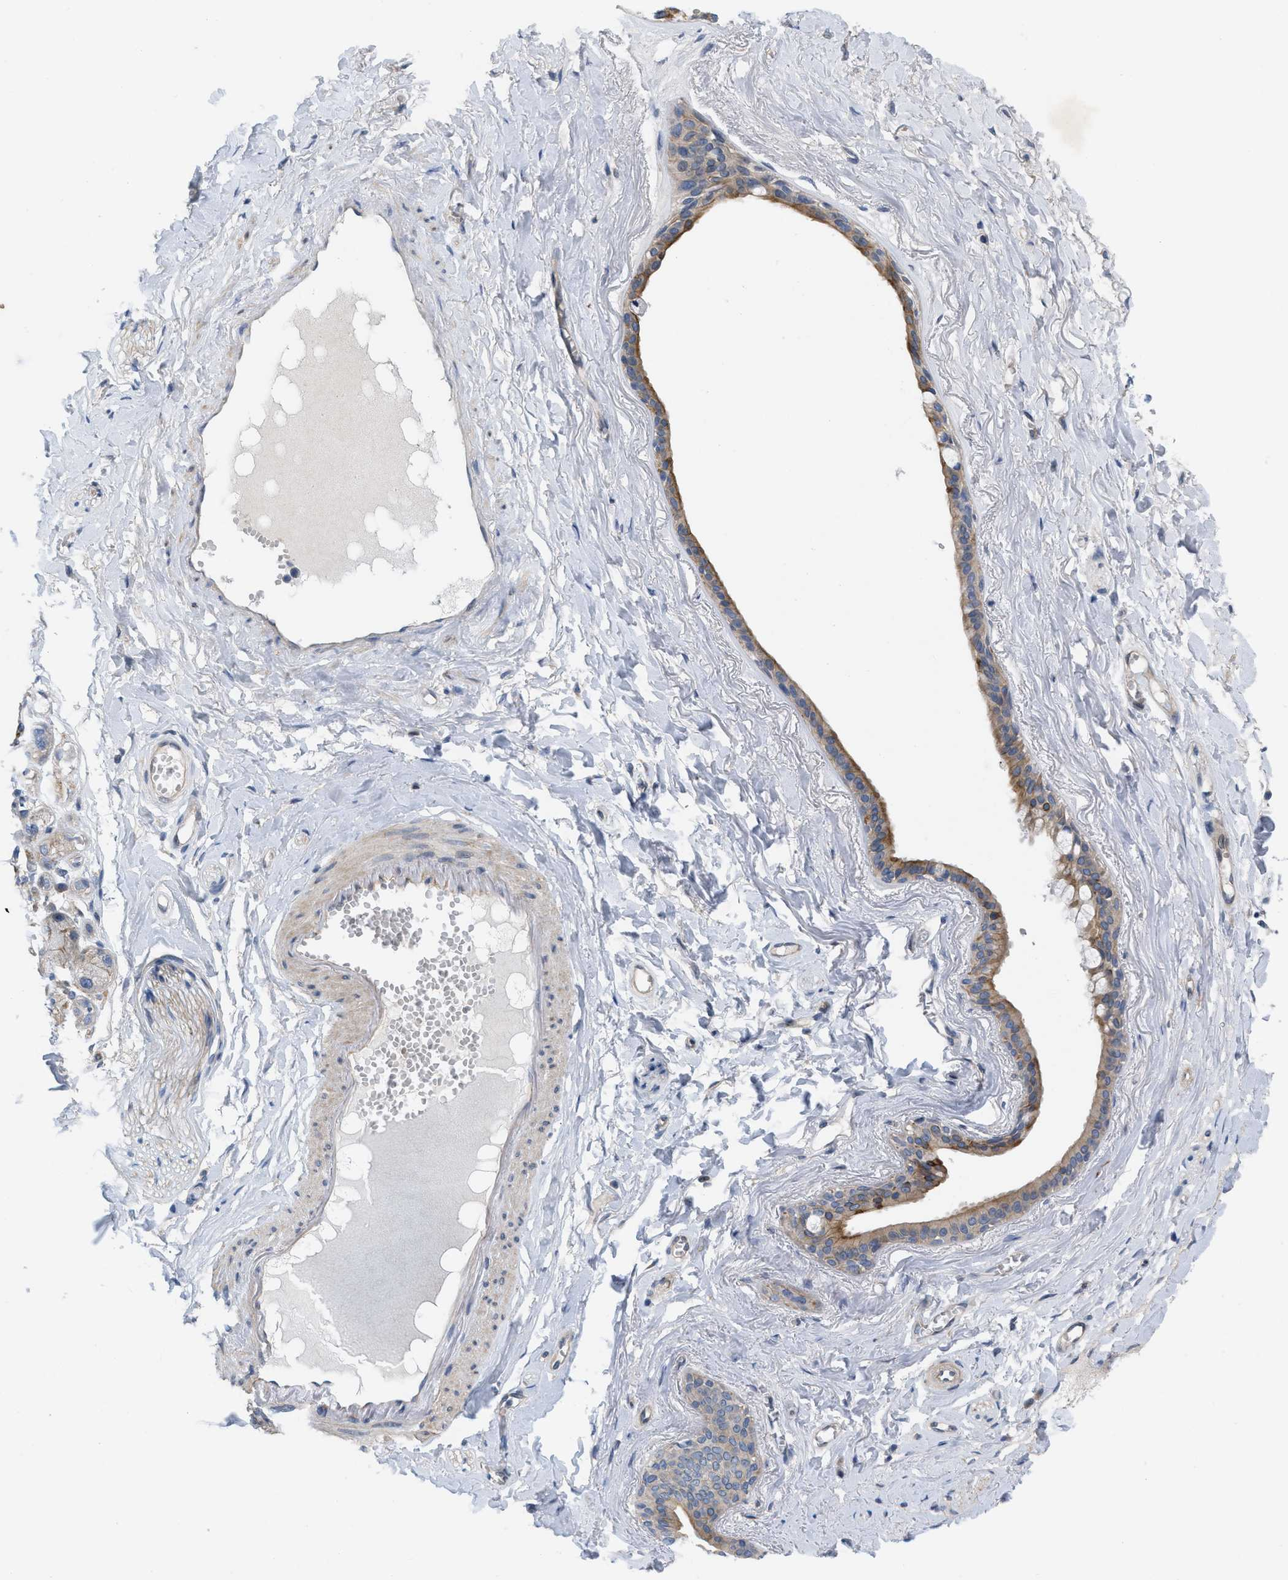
{"staining": {"intensity": "negative", "quantity": "none", "location": "none"}, "tissue": "adipose tissue", "cell_type": "Adipocytes", "image_type": "normal", "snomed": [{"axis": "morphology", "description": "Normal tissue, NOS"}, {"axis": "morphology", "description": "Inflammation, NOS"}, {"axis": "topography", "description": "Salivary gland"}, {"axis": "topography", "description": "Peripheral nerve tissue"}], "caption": "Micrograph shows no significant protein positivity in adipocytes of unremarkable adipose tissue. The staining is performed using DAB brown chromogen with nuclei counter-stained in using hematoxylin.", "gene": "NDEL1", "patient": {"sex": "female", "age": 75}}